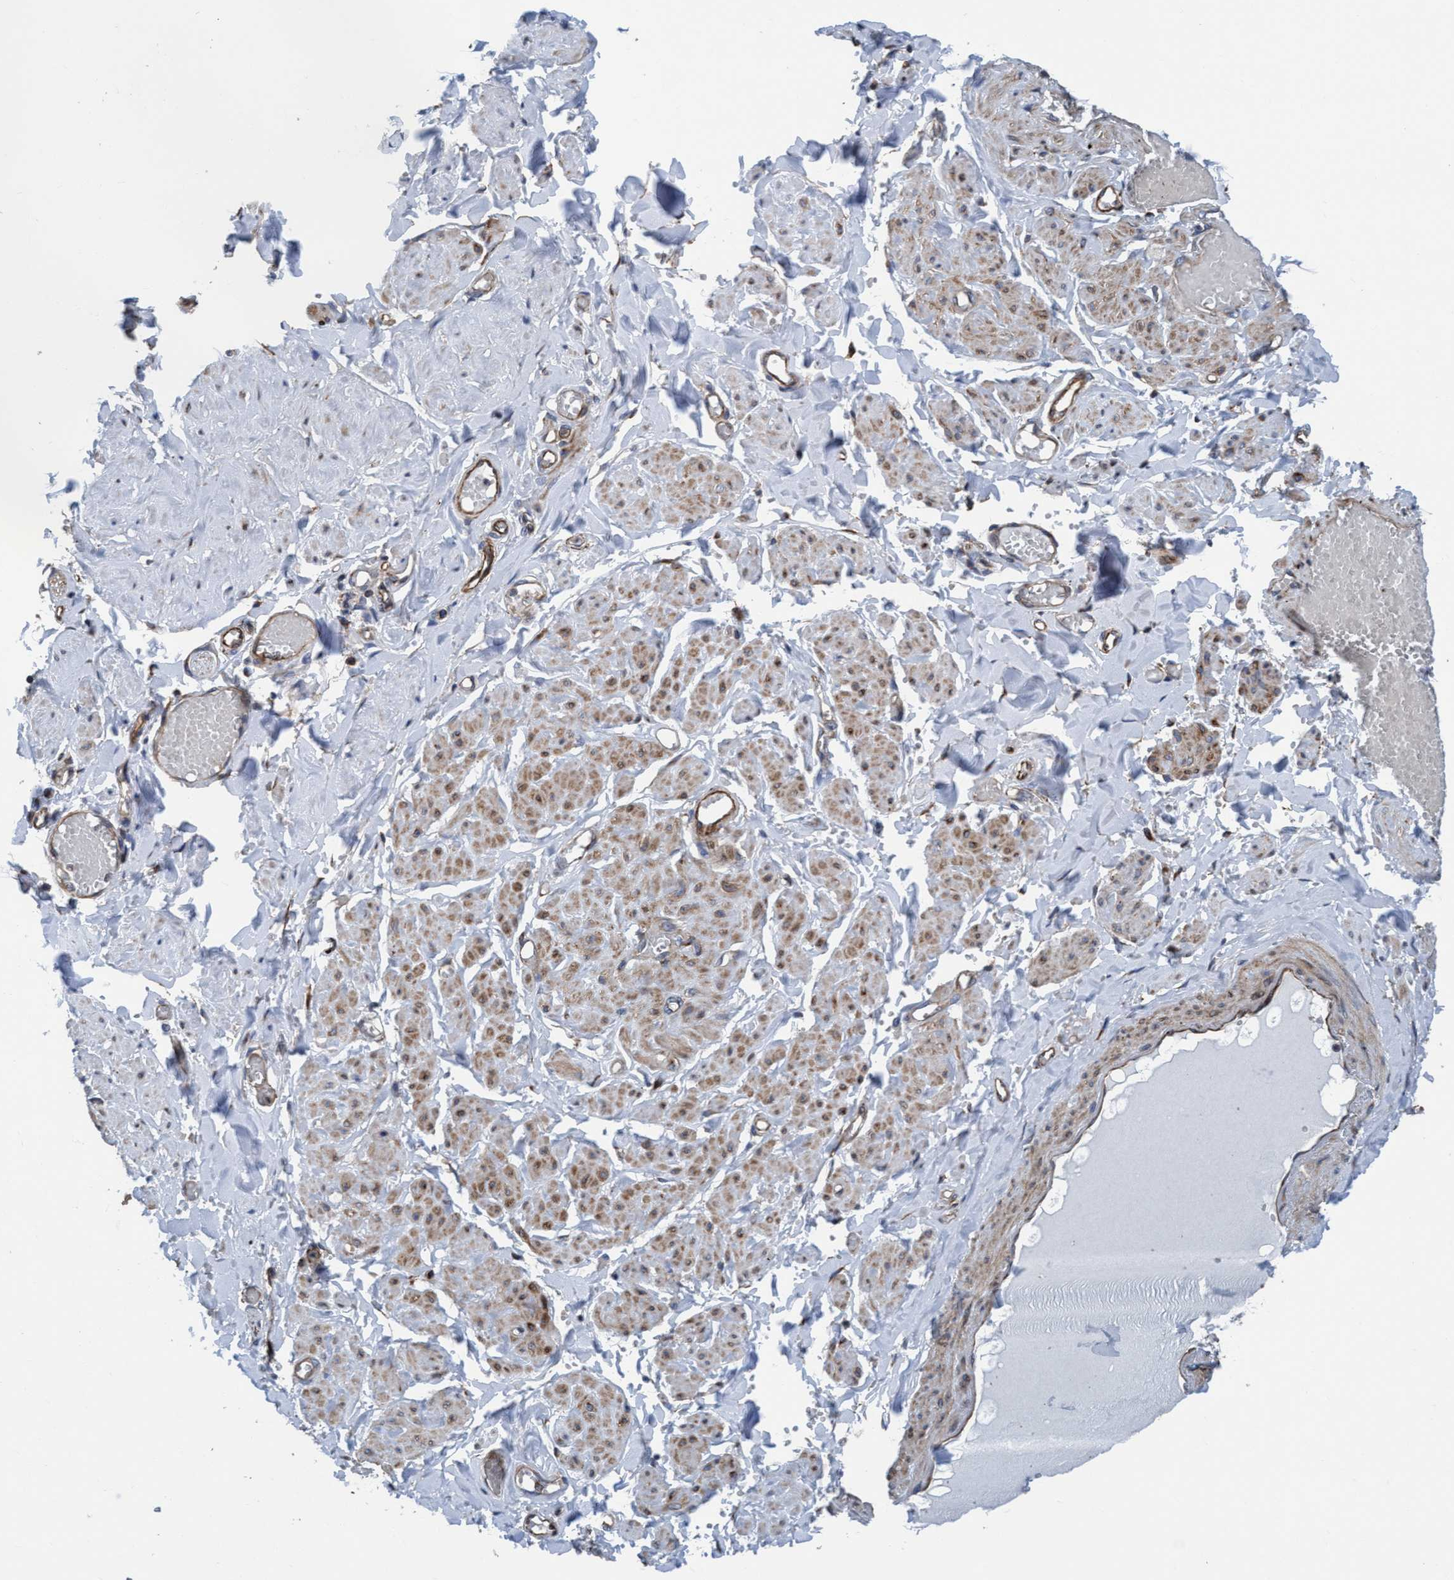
{"staining": {"intensity": "moderate", "quantity": ">75%", "location": "cytoplasmic/membranous"}, "tissue": "soft tissue", "cell_type": "Fibroblasts", "image_type": "normal", "snomed": [{"axis": "morphology", "description": "Normal tissue, NOS"}, {"axis": "topography", "description": "Vascular tissue"}, {"axis": "topography", "description": "Fallopian tube"}, {"axis": "topography", "description": "Ovary"}], "caption": "The histopathology image reveals a brown stain indicating the presence of a protein in the cytoplasmic/membranous of fibroblasts in soft tissue. (DAB (3,3'-diaminobenzidine) = brown stain, brightfield microscopy at high magnification).", "gene": "NMT1", "patient": {"sex": "female", "age": 67}}